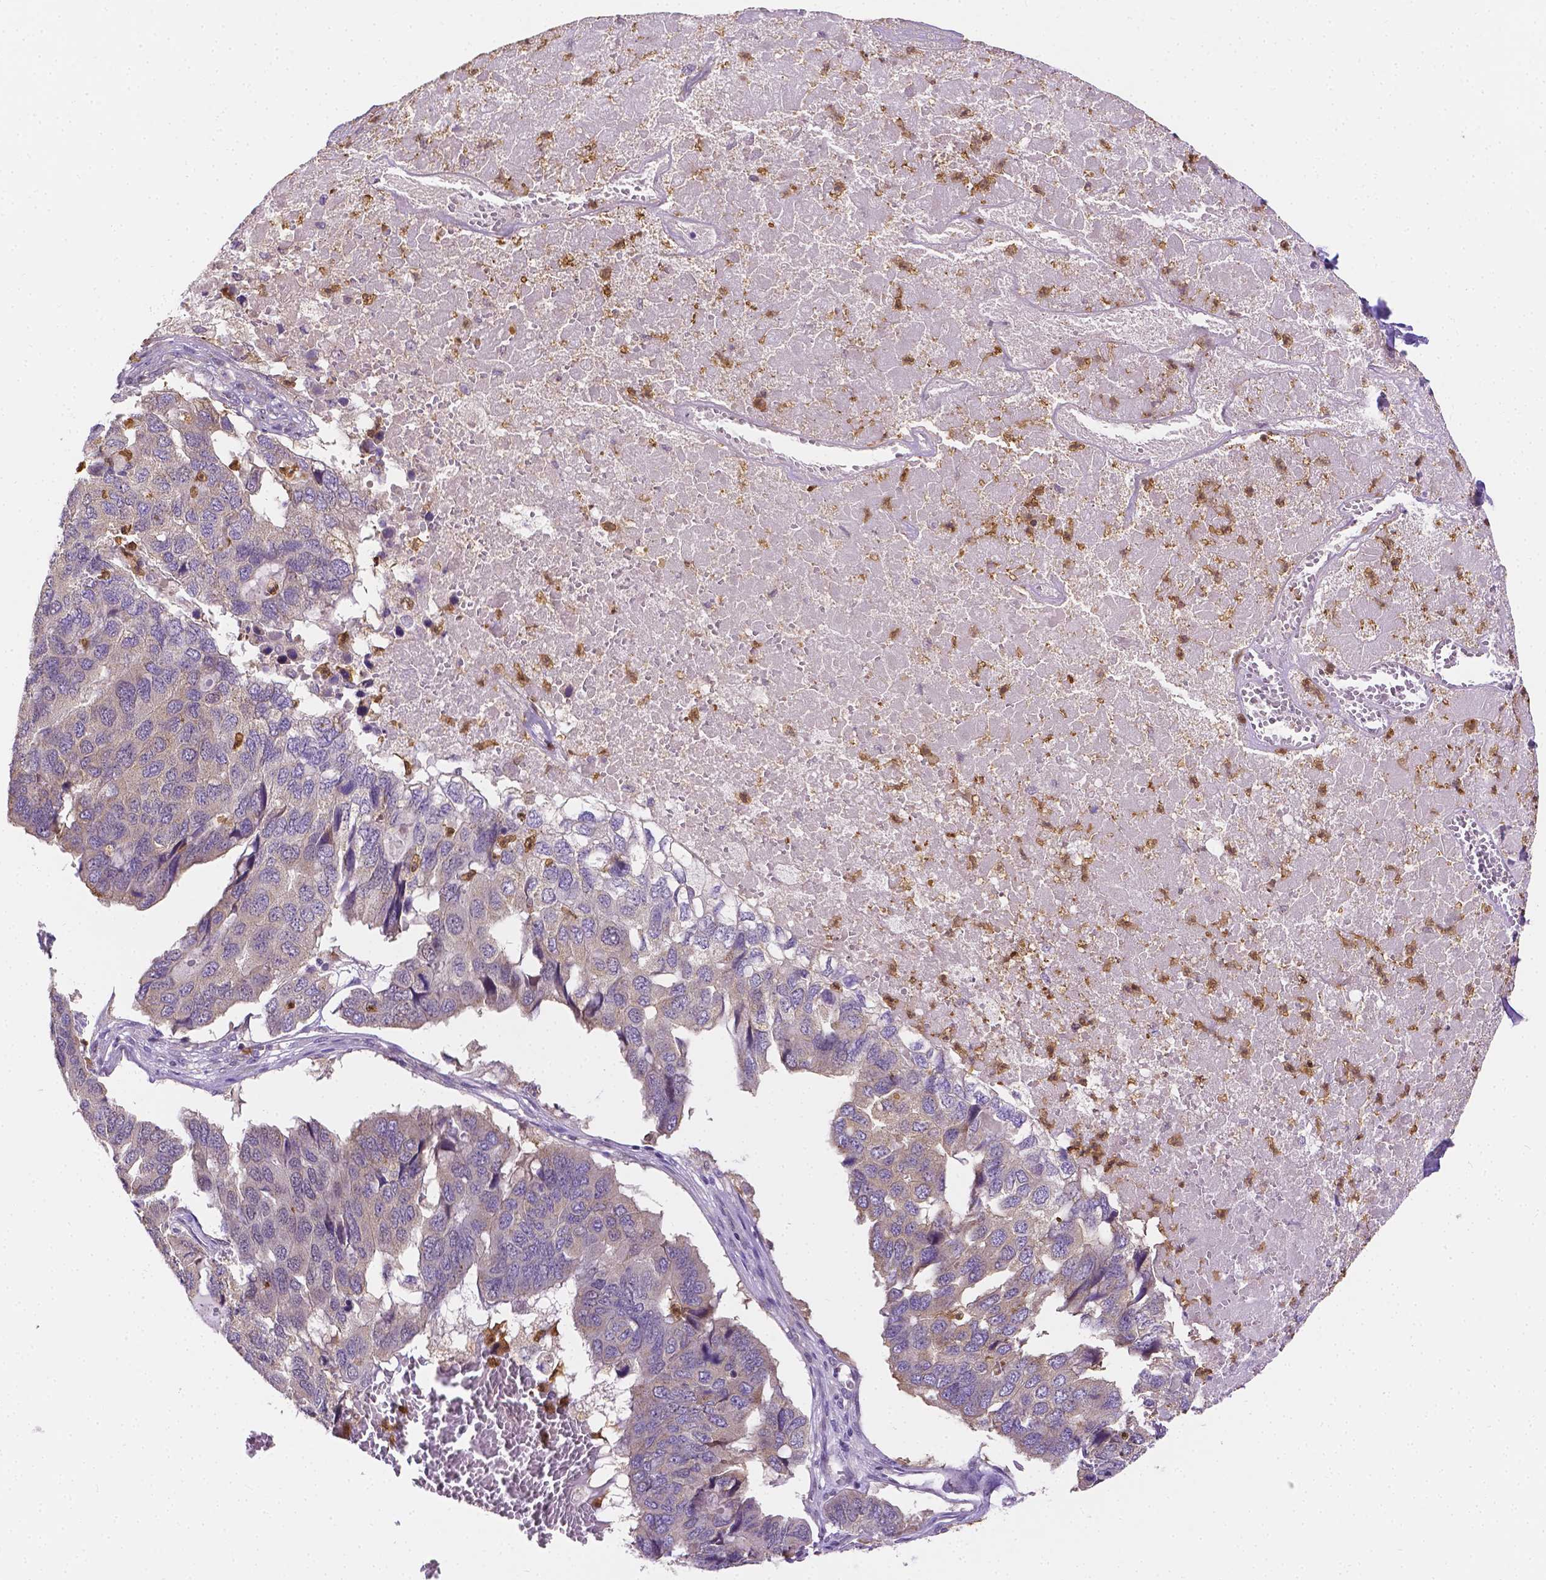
{"staining": {"intensity": "negative", "quantity": "none", "location": "none"}, "tissue": "pancreatic cancer", "cell_type": "Tumor cells", "image_type": "cancer", "snomed": [{"axis": "morphology", "description": "Adenocarcinoma, NOS"}, {"axis": "topography", "description": "Pancreas"}], "caption": "Tumor cells are negative for protein expression in human pancreatic adenocarcinoma.", "gene": "ZNRD2", "patient": {"sex": "male", "age": 50}}